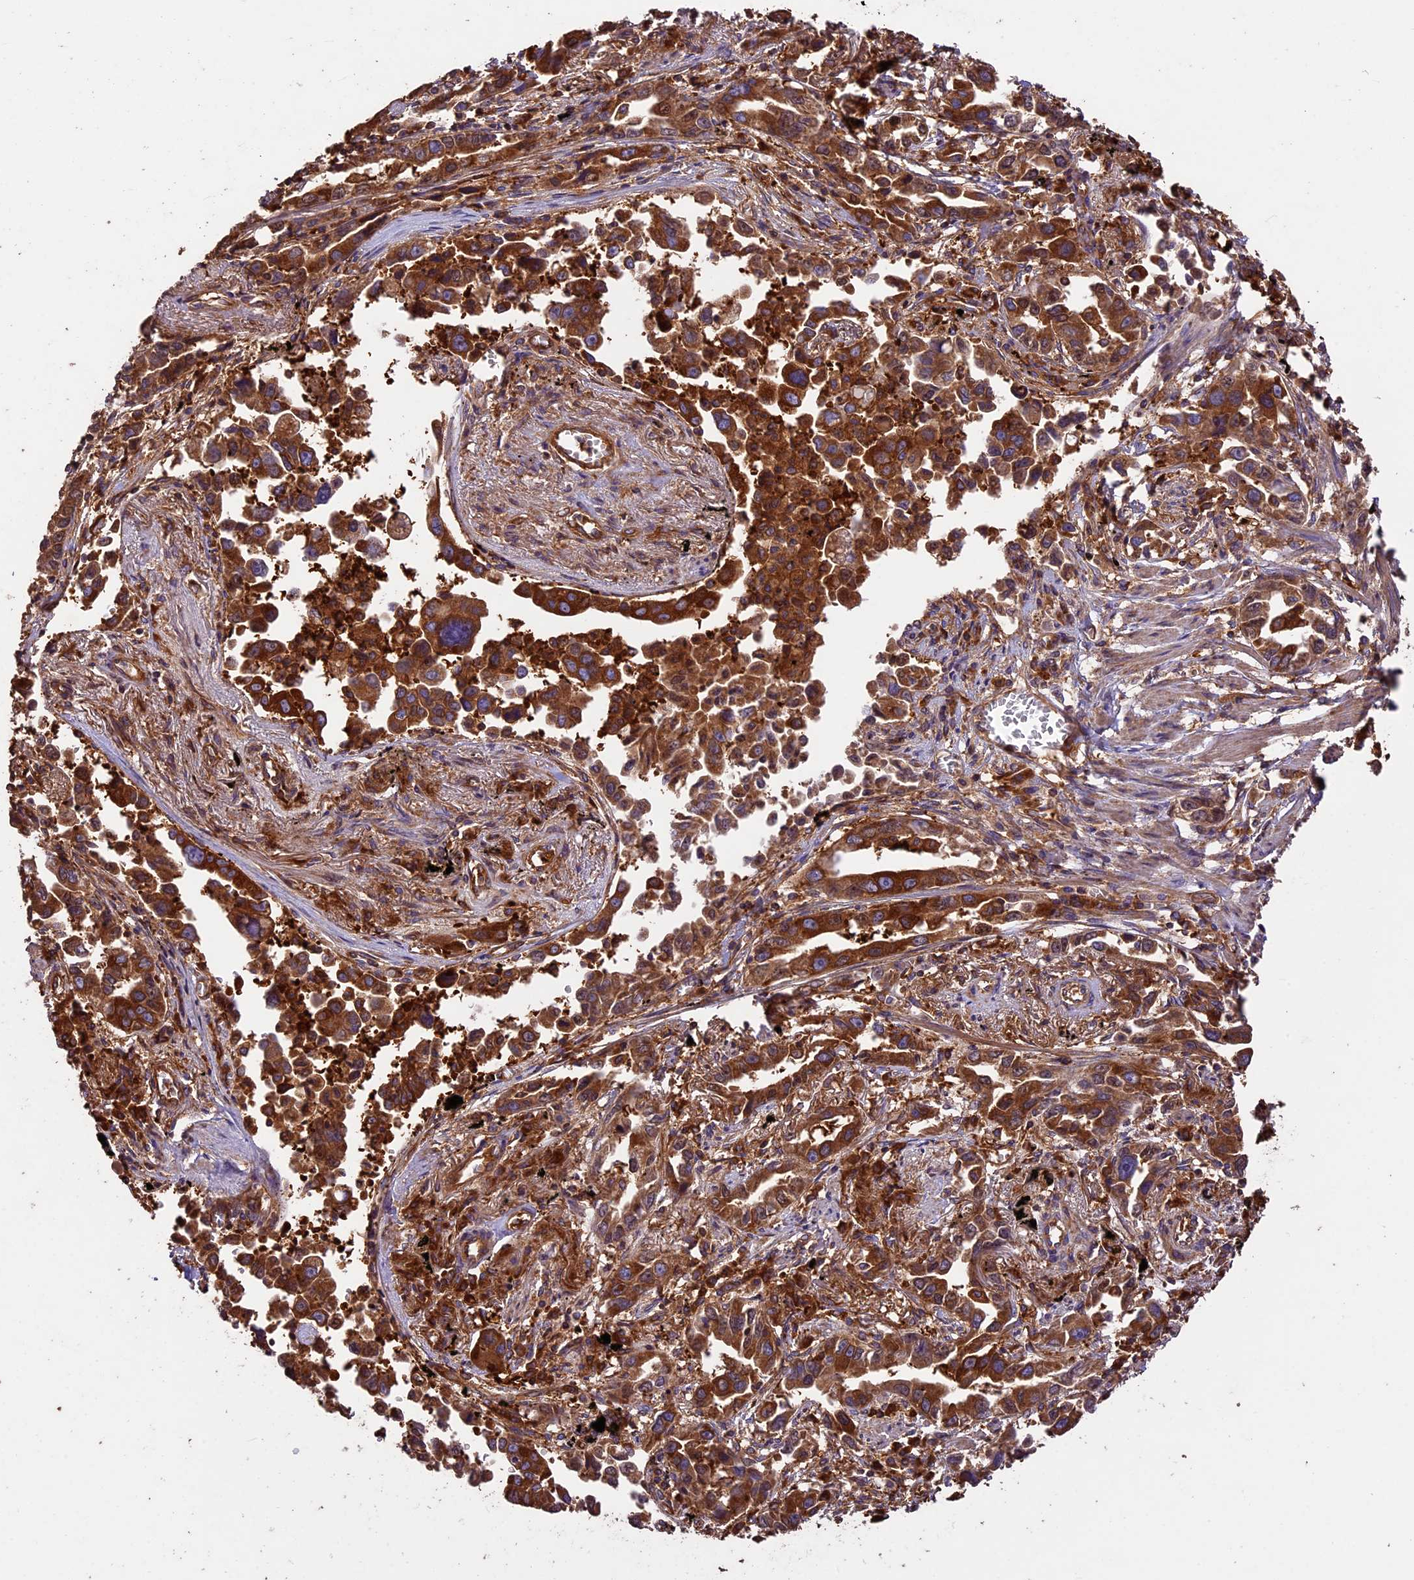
{"staining": {"intensity": "strong", "quantity": ">75%", "location": "cytoplasmic/membranous"}, "tissue": "lung cancer", "cell_type": "Tumor cells", "image_type": "cancer", "snomed": [{"axis": "morphology", "description": "Adenocarcinoma, NOS"}, {"axis": "topography", "description": "Lung"}], "caption": "Lung cancer (adenocarcinoma) stained for a protein (brown) demonstrates strong cytoplasmic/membranous positive staining in about >75% of tumor cells.", "gene": "KARS1", "patient": {"sex": "male", "age": 67}}